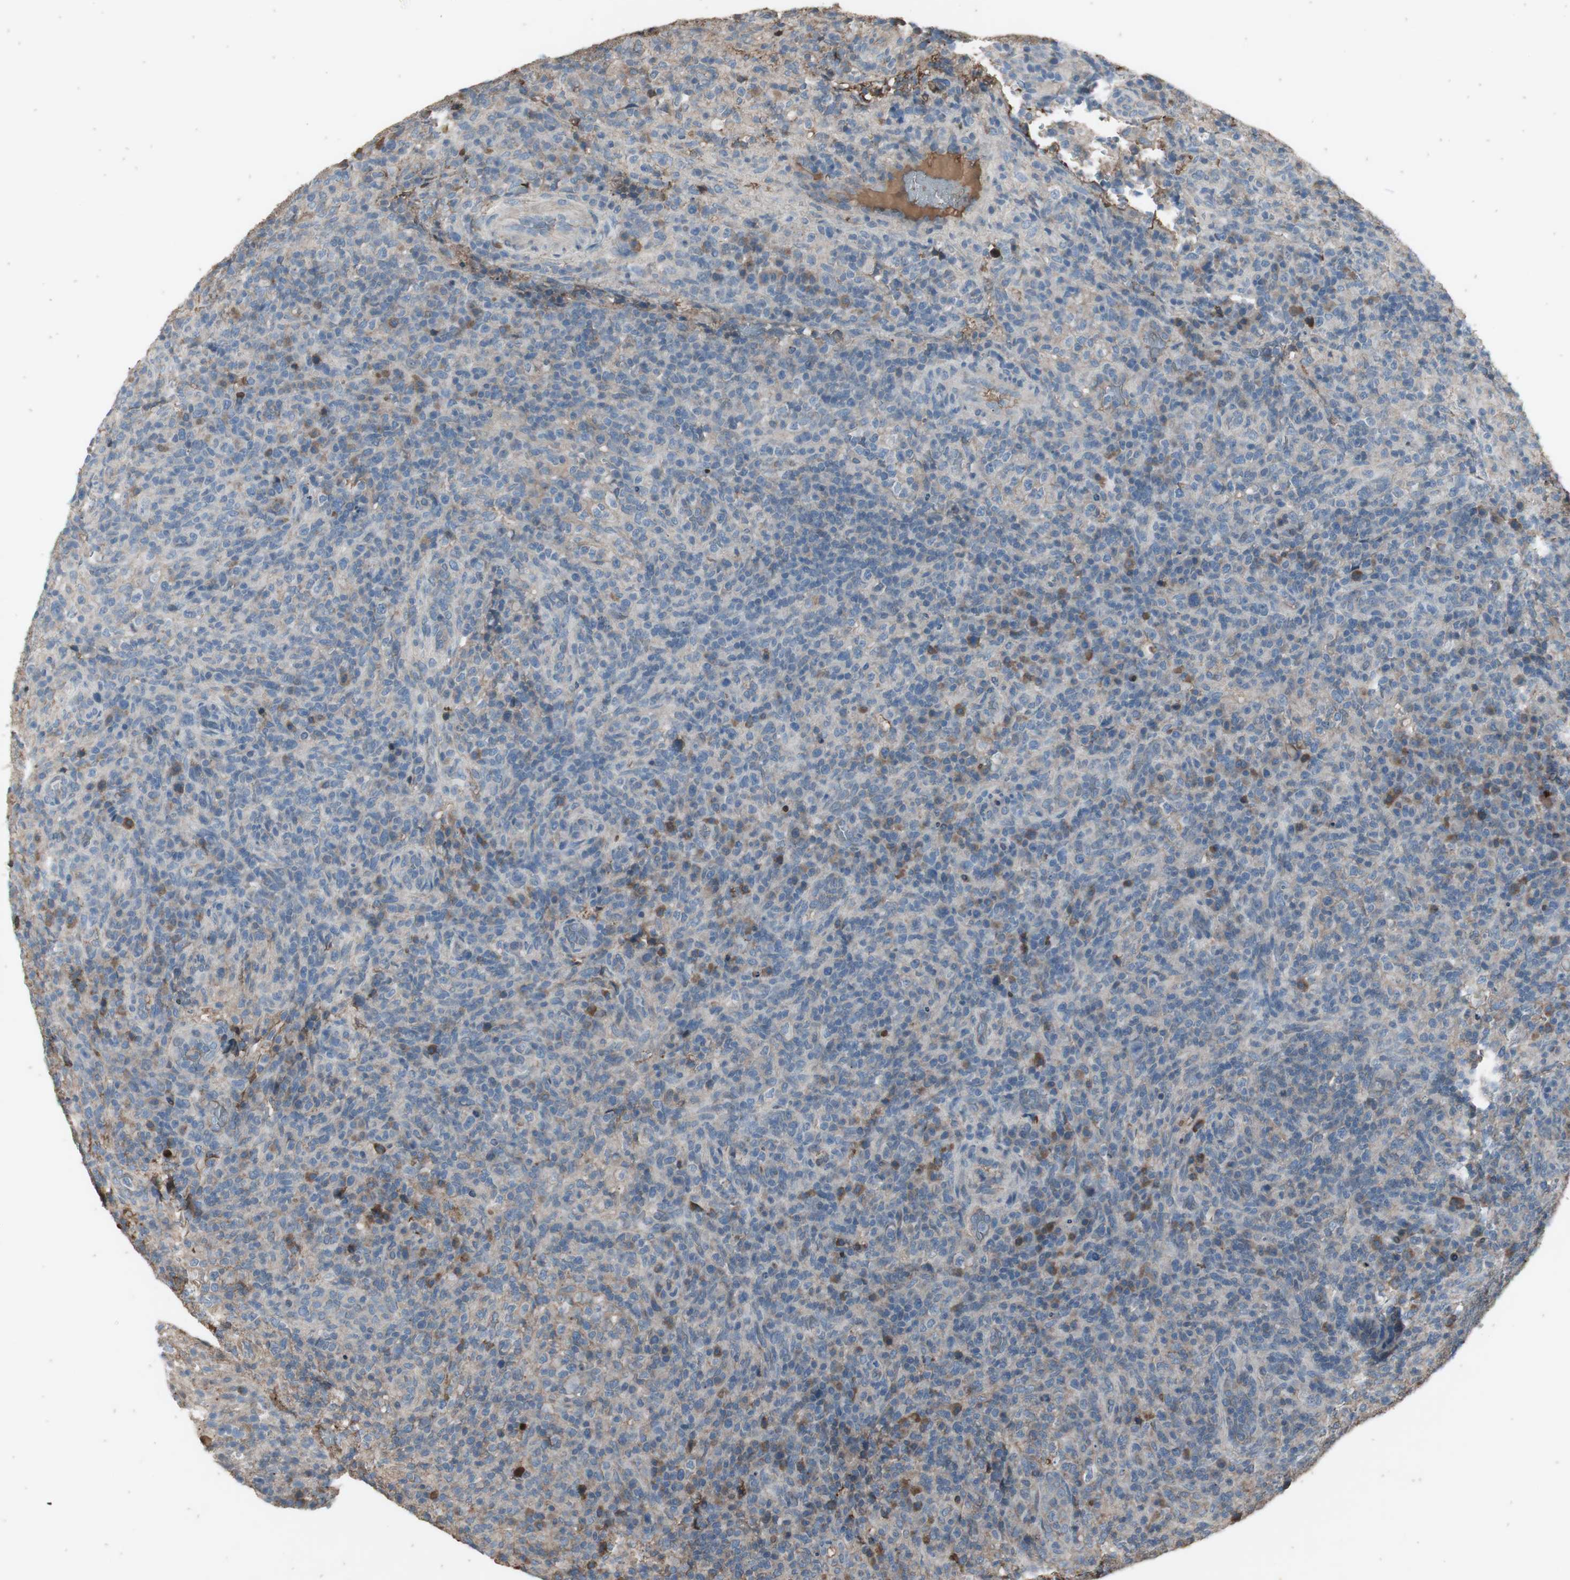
{"staining": {"intensity": "negative", "quantity": "none", "location": "none"}, "tissue": "lymphoma", "cell_type": "Tumor cells", "image_type": "cancer", "snomed": [{"axis": "morphology", "description": "Malignant lymphoma, non-Hodgkin's type, High grade"}, {"axis": "topography", "description": "Lymph node"}], "caption": "Immunohistochemical staining of human high-grade malignant lymphoma, non-Hodgkin's type reveals no significant expression in tumor cells.", "gene": "MMP14", "patient": {"sex": "female", "age": 76}}